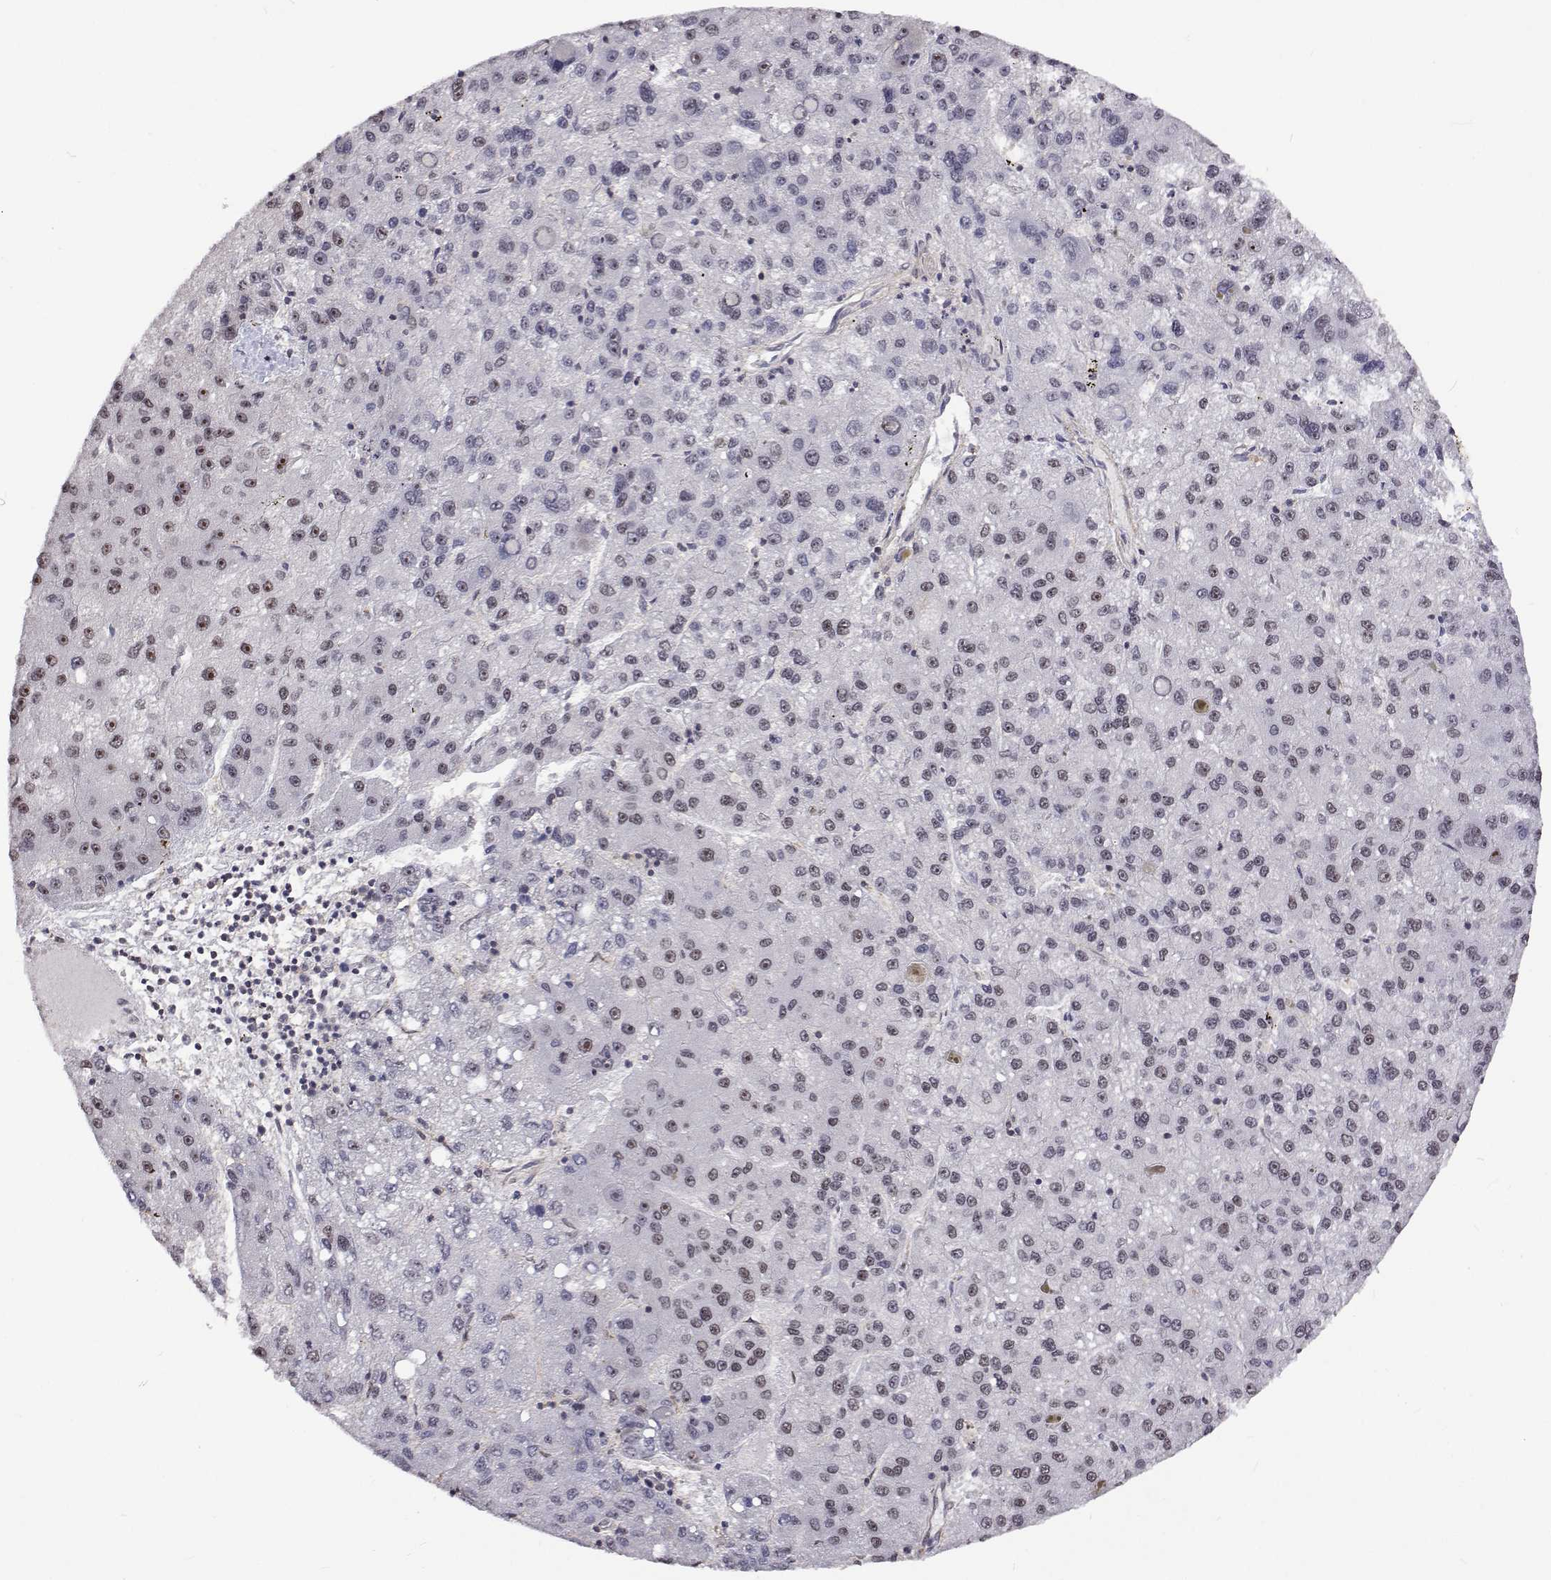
{"staining": {"intensity": "moderate", "quantity": "<25%", "location": "nuclear"}, "tissue": "liver cancer", "cell_type": "Tumor cells", "image_type": "cancer", "snomed": [{"axis": "morphology", "description": "Carcinoma, Hepatocellular, NOS"}, {"axis": "topography", "description": "Liver"}], "caption": "Immunohistochemical staining of liver cancer displays low levels of moderate nuclear protein positivity in approximately <25% of tumor cells.", "gene": "NHP2", "patient": {"sex": "female", "age": 82}}